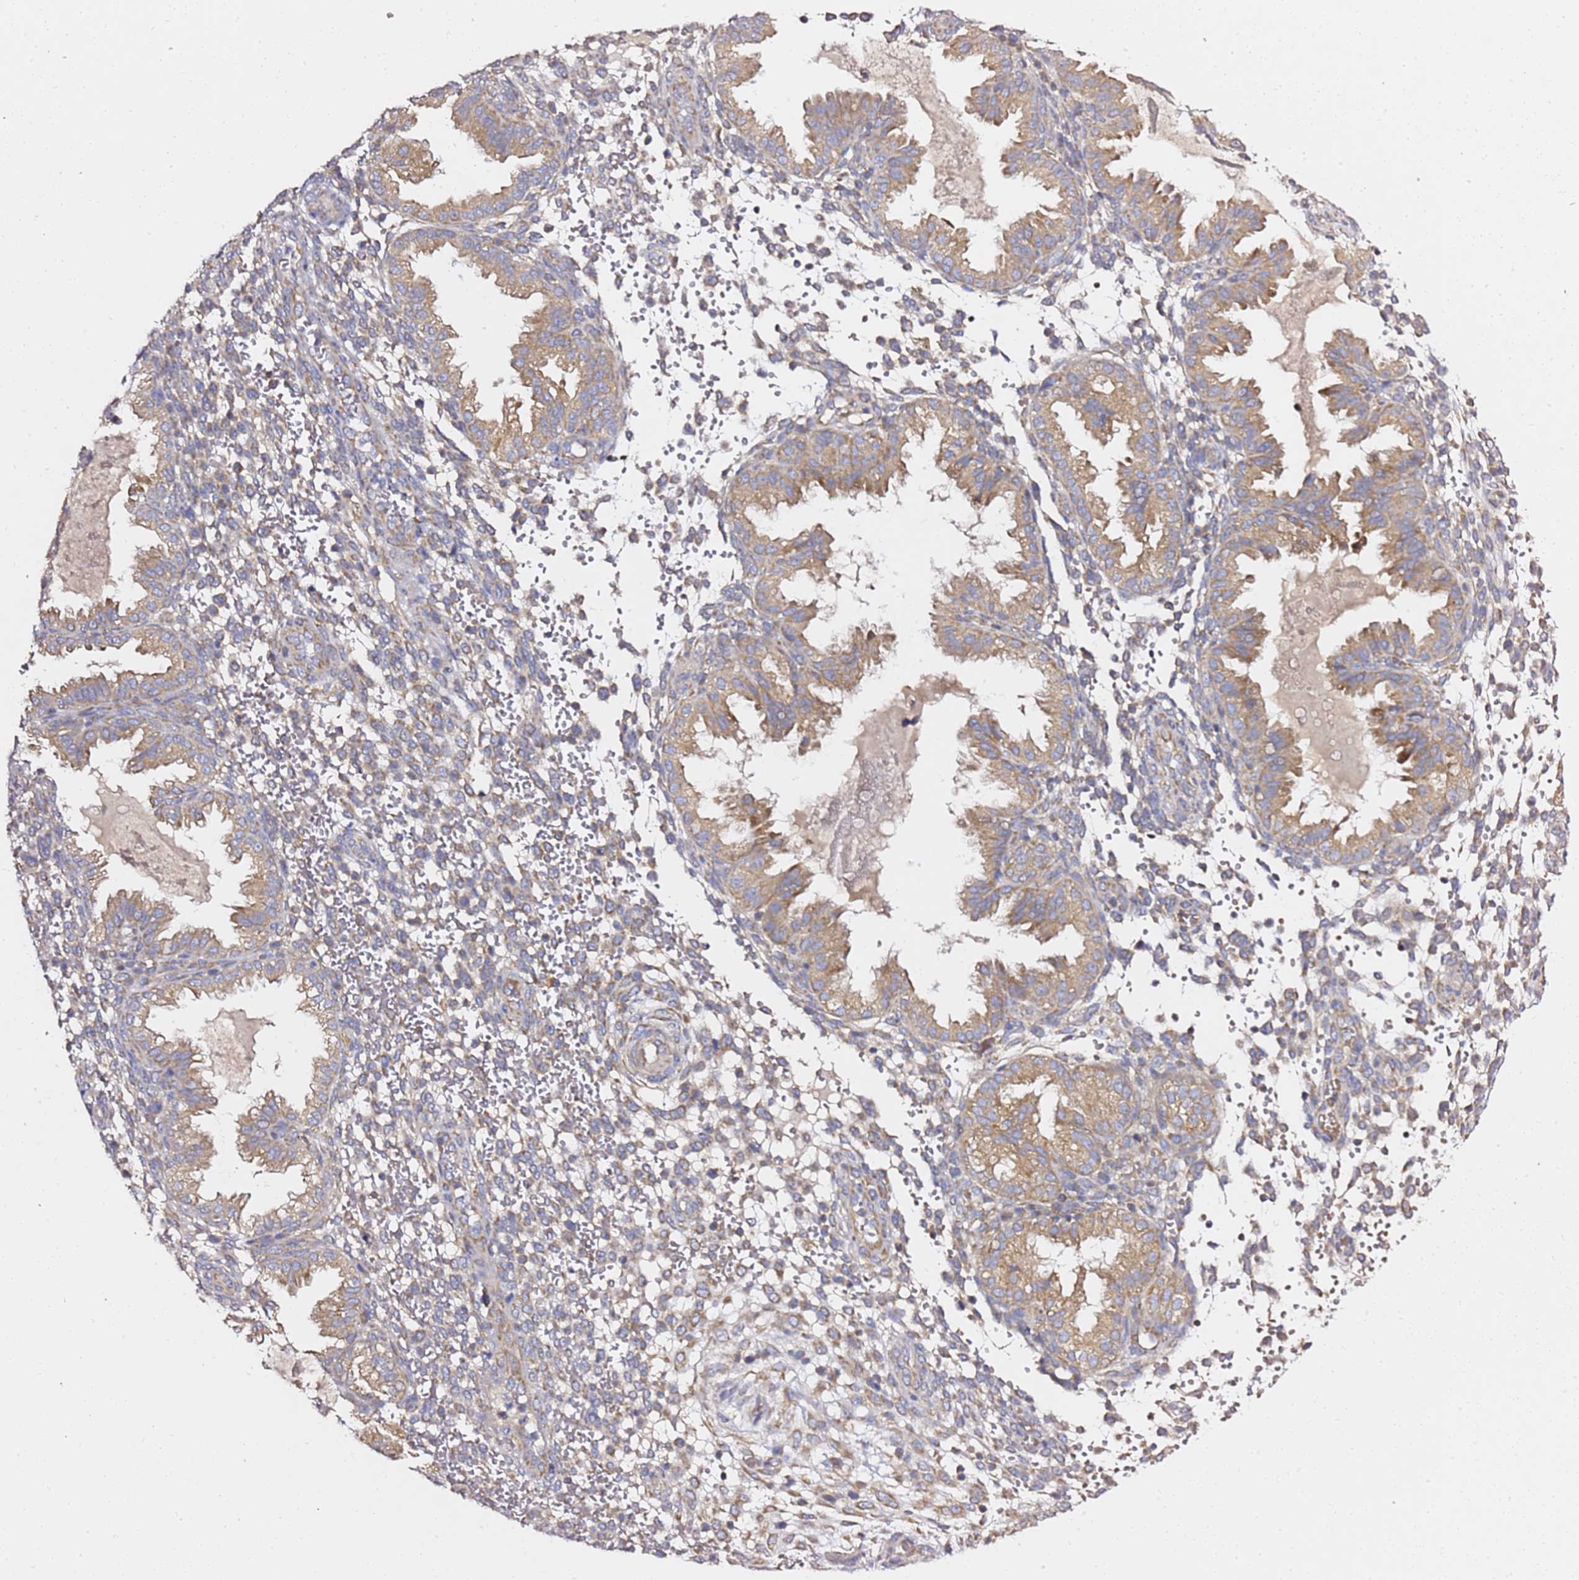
{"staining": {"intensity": "weak", "quantity": "25%-75%", "location": "cytoplasmic/membranous"}, "tissue": "endometrium", "cell_type": "Cells in endometrial stroma", "image_type": "normal", "snomed": [{"axis": "morphology", "description": "Normal tissue, NOS"}, {"axis": "topography", "description": "Endometrium"}], "caption": "Immunohistochemical staining of unremarkable human endometrium demonstrates 25%-75% levels of weak cytoplasmic/membranous protein expression in approximately 25%-75% of cells in endometrial stroma.", "gene": "C19orf12", "patient": {"sex": "female", "age": 33}}